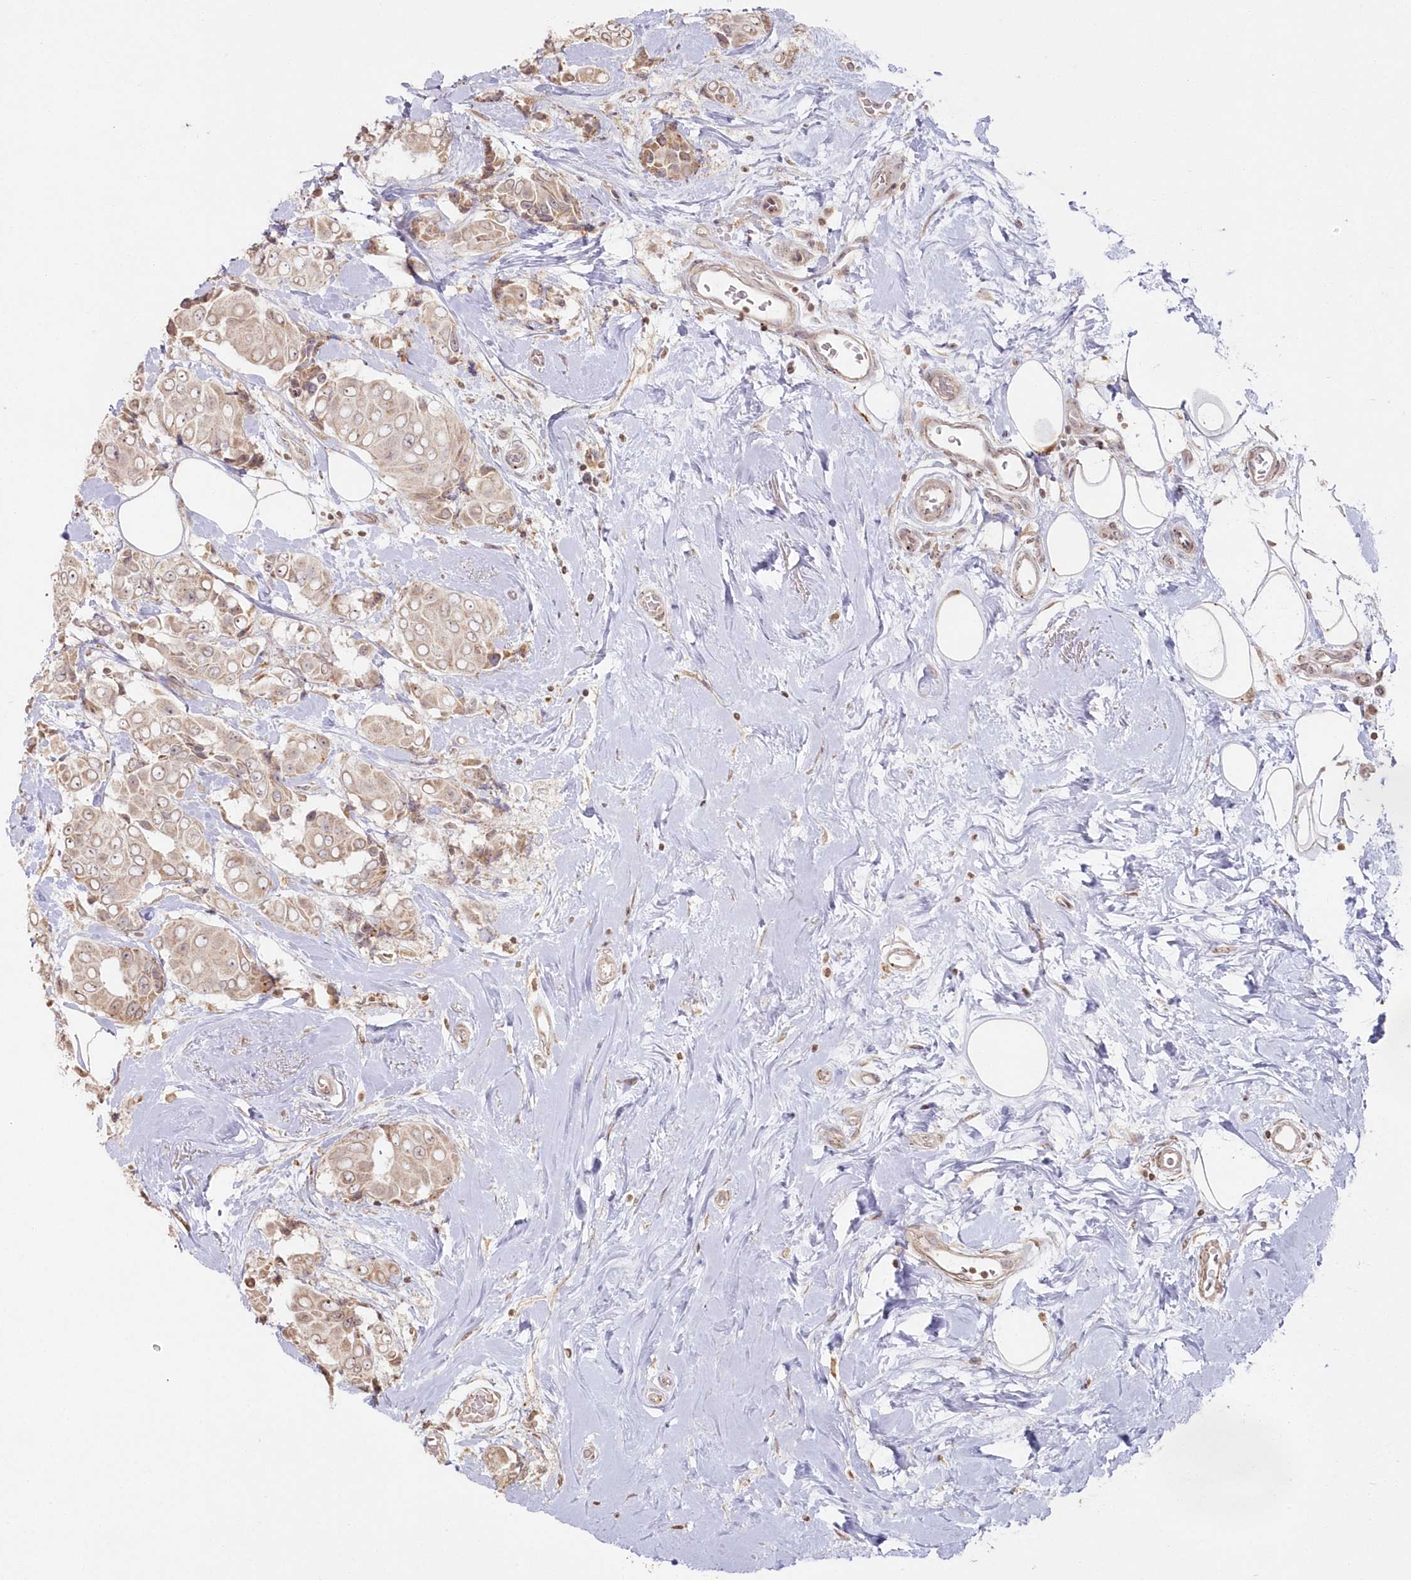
{"staining": {"intensity": "weak", "quantity": ">75%", "location": "cytoplasmic/membranous"}, "tissue": "breast cancer", "cell_type": "Tumor cells", "image_type": "cancer", "snomed": [{"axis": "morphology", "description": "Normal tissue, NOS"}, {"axis": "morphology", "description": "Duct carcinoma"}, {"axis": "topography", "description": "Breast"}], "caption": "Breast cancer (infiltrating ductal carcinoma) stained with a brown dye displays weak cytoplasmic/membranous positive staining in approximately >75% of tumor cells.", "gene": "ARSB", "patient": {"sex": "female", "age": 39}}